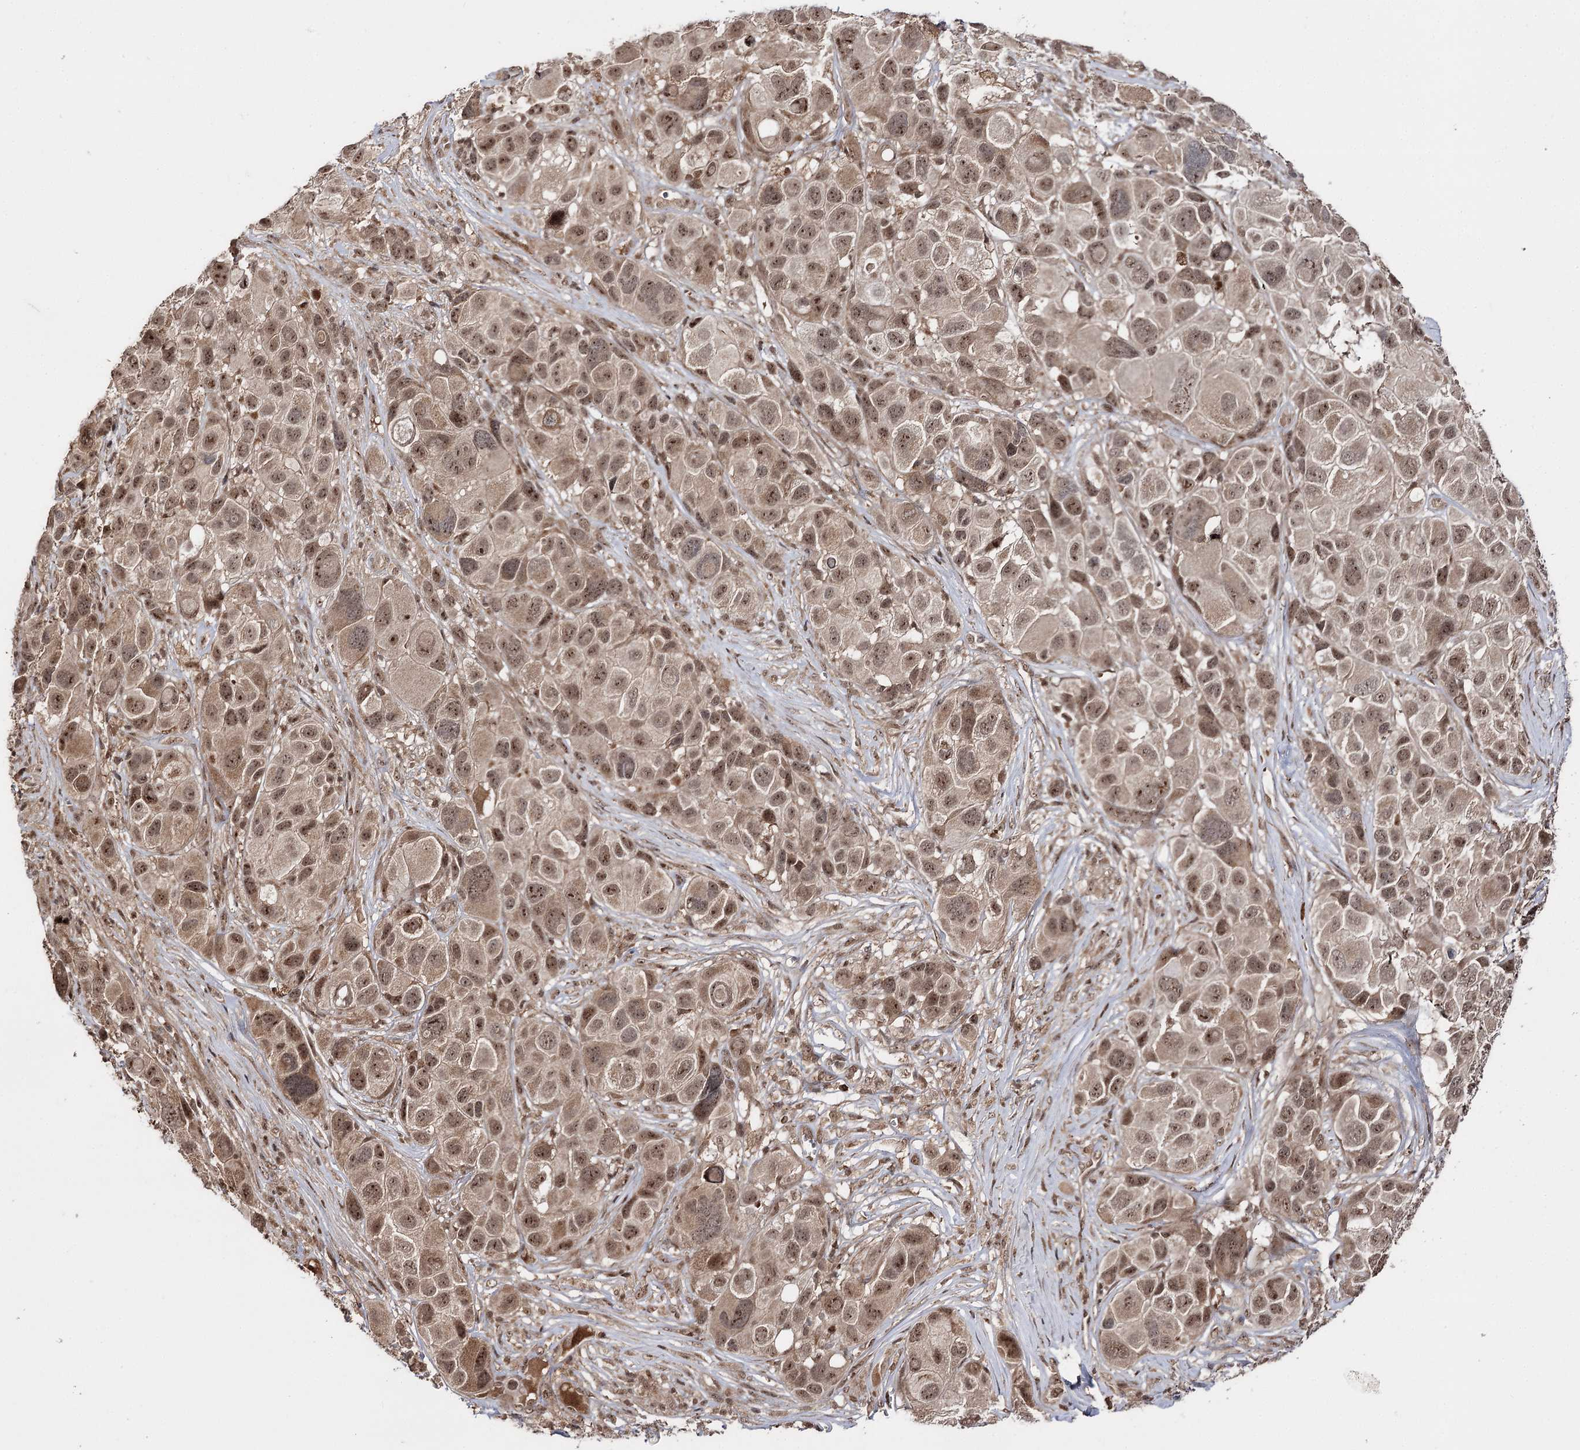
{"staining": {"intensity": "moderate", "quantity": ">75%", "location": "cytoplasmic/membranous,nuclear"}, "tissue": "melanoma", "cell_type": "Tumor cells", "image_type": "cancer", "snomed": [{"axis": "morphology", "description": "Malignant melanoma, NOS"}, {"axis": "topography", "description": "Skin of trunk"}], "caption": "Immunohistochemistry histopathology image of neoplastic tissue: melanoma stained using immunohistochemistry (IHC) demonstrates medium levels of moderate protein expression localized specifically in the cytoplasmic/membranous and nuclear of tumor cells, appearing as a cytoplasmic/membranous and nuclear brown color.", "gene": "FAM53B", "patient": {"sex": "male", "age": 71}}